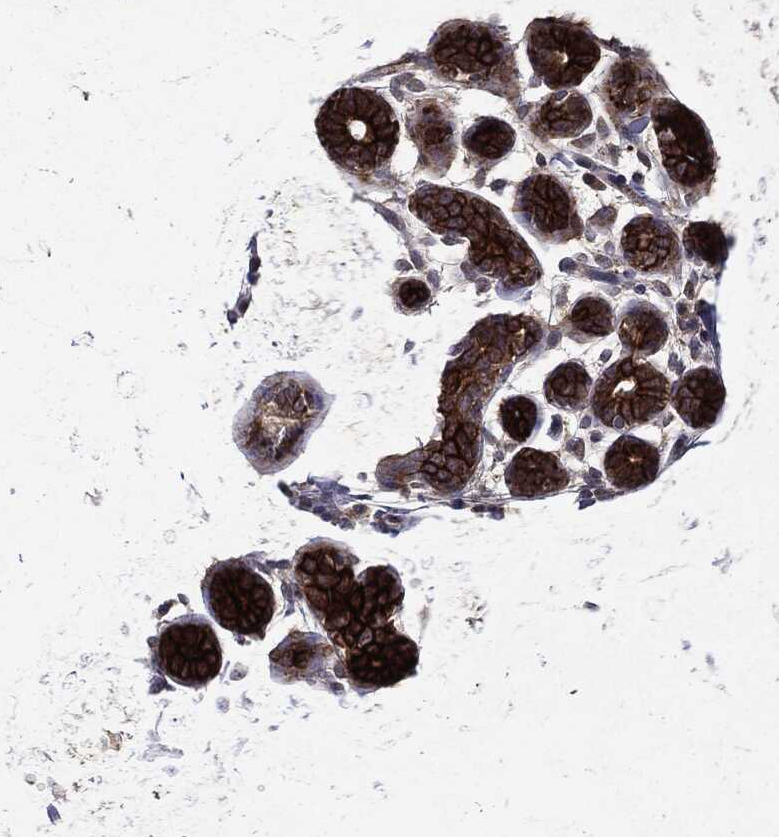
{"staining": {"intensity": "strong", "quantity": ">75%", "location": "cytoplasmic/membranous"}, "tissue": "breast", "cell_type": "Glandular cells", "image_type": "normal", "snomed": [{"axis": "morphology", "description": "Normal tissue, NOS"}, {"axis": "topography", "description": "Breast"}], "caption": "A high amount of strong cytoplasmic/membranous positivity is identified in approximately >75% of glandular cells in normal breast.", "gene": "MTOR", "patient": {"sex": "female", "age": 43}}